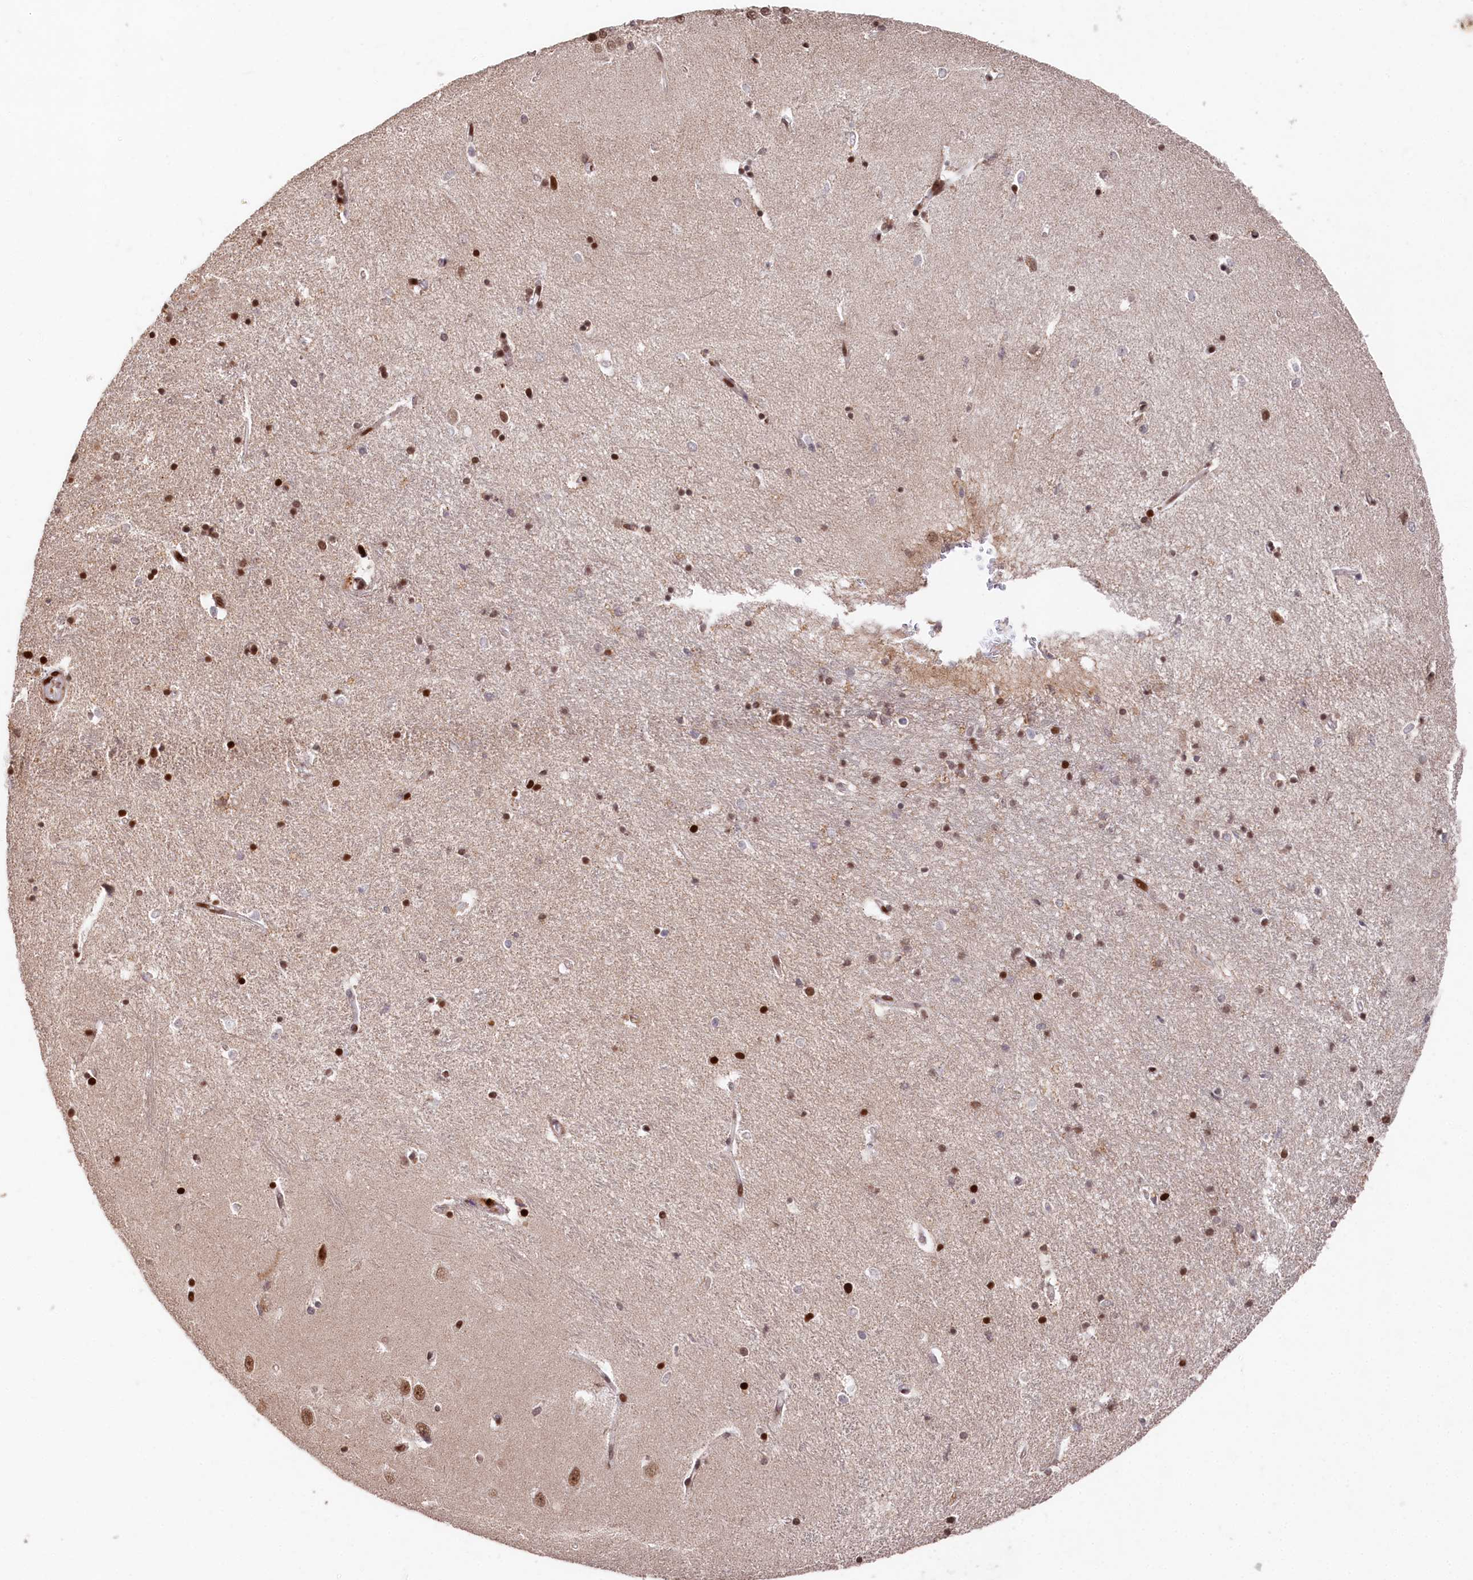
{"staining": {"intensity": "strong", "quantity": "25%-75%", "location": "nuclear"}, "tissue": "hippocampus", "cell_type": "Glial cells", "image_type": "normal", "snomed": [{"axis": "morphology", "description": "Normal tissue, NOS"}, {"axis": "topography", "description": "Hippocampus"}], "caption": "Immunohistochemical staining of normal hippocampus demonstrates high levels of strong nuclear positivity in approximately 25%-75% of glial cells.", "gene": "MCF2L2", "patient": {"sex": "female", "age": 64}}